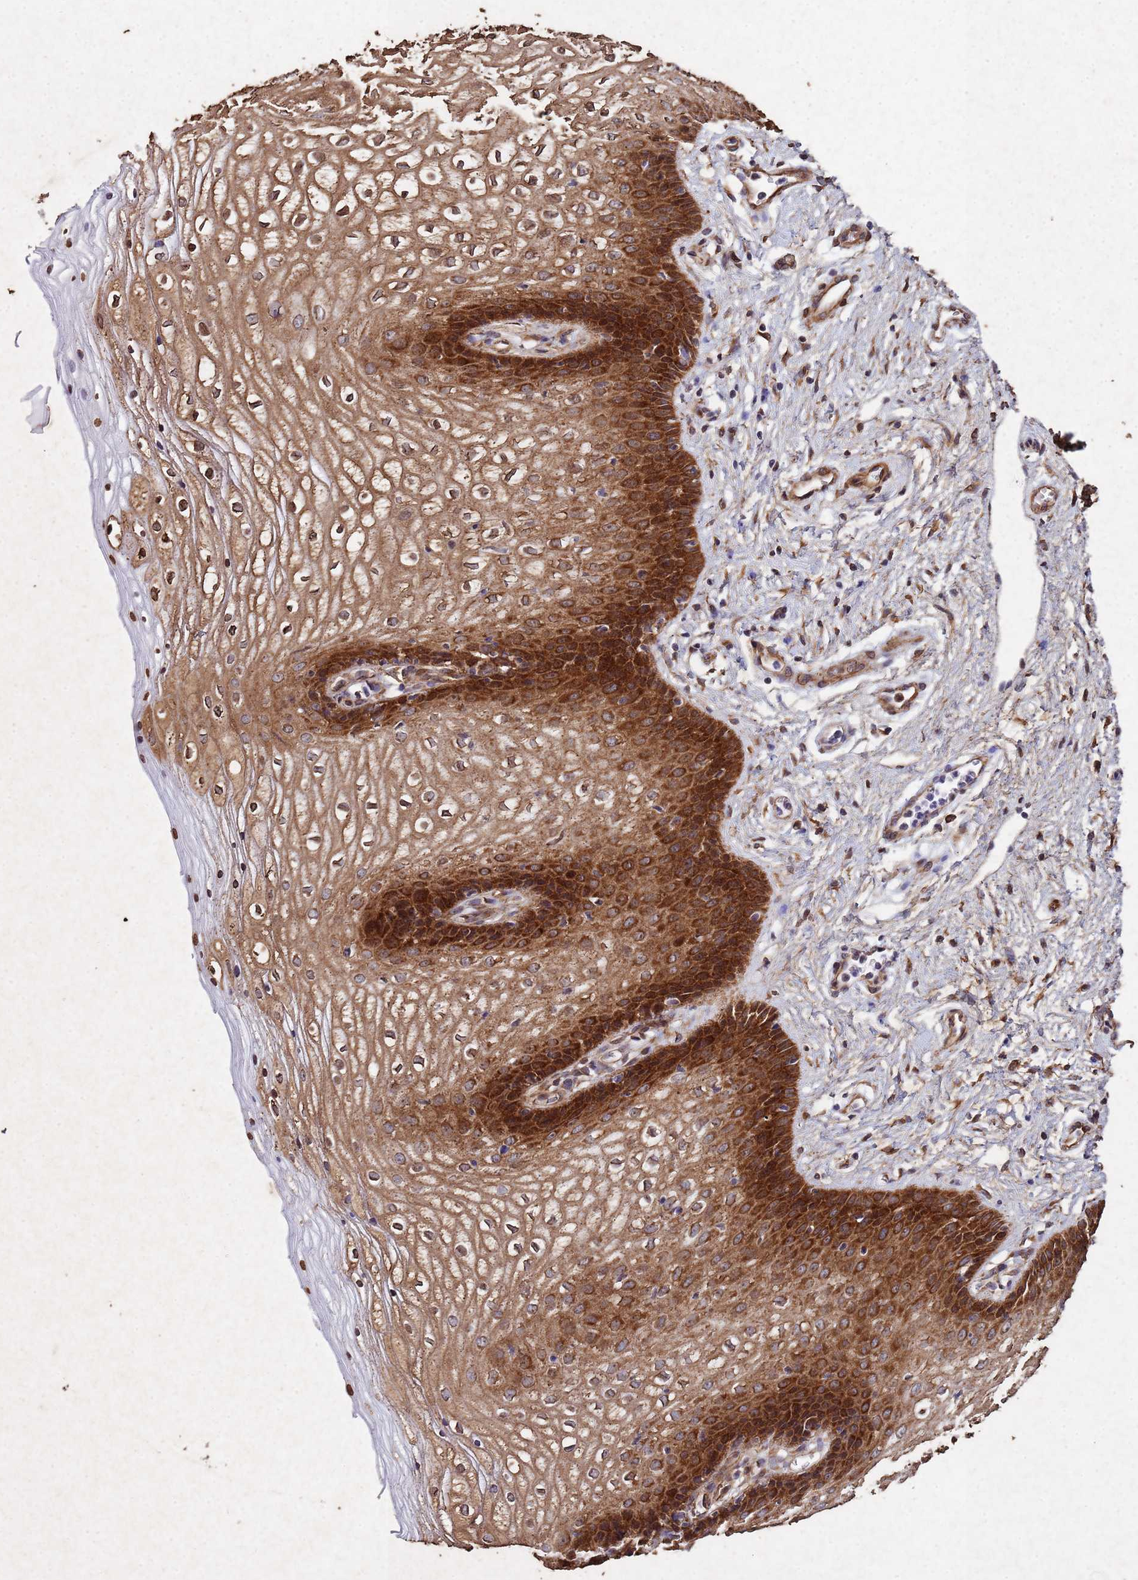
{"staining": {"intensity": "strong", "quantity": ">75%", "location": "cytoplasmic/membranous,nuclear"}, "tissue": "vagina", "cell_type": "Squamous epithelial cells", "image_type": "normal", "snomed": [{"axis": "morphology", "description": "Normal tissue, NOS"}, {"axis": "topography", "description": "Vagina"}], "caption": "Immunohistochemistry of benign vagina demonstrates high levels of strong cytoplasmic/membranous,nuclear positivity in approximately >75% of squamous epithelial cells. (DAB IHC with brightfield microscopy, high magnification).", "gene": "TRIP6", "patient": {"sex": "female", "age": 34}}